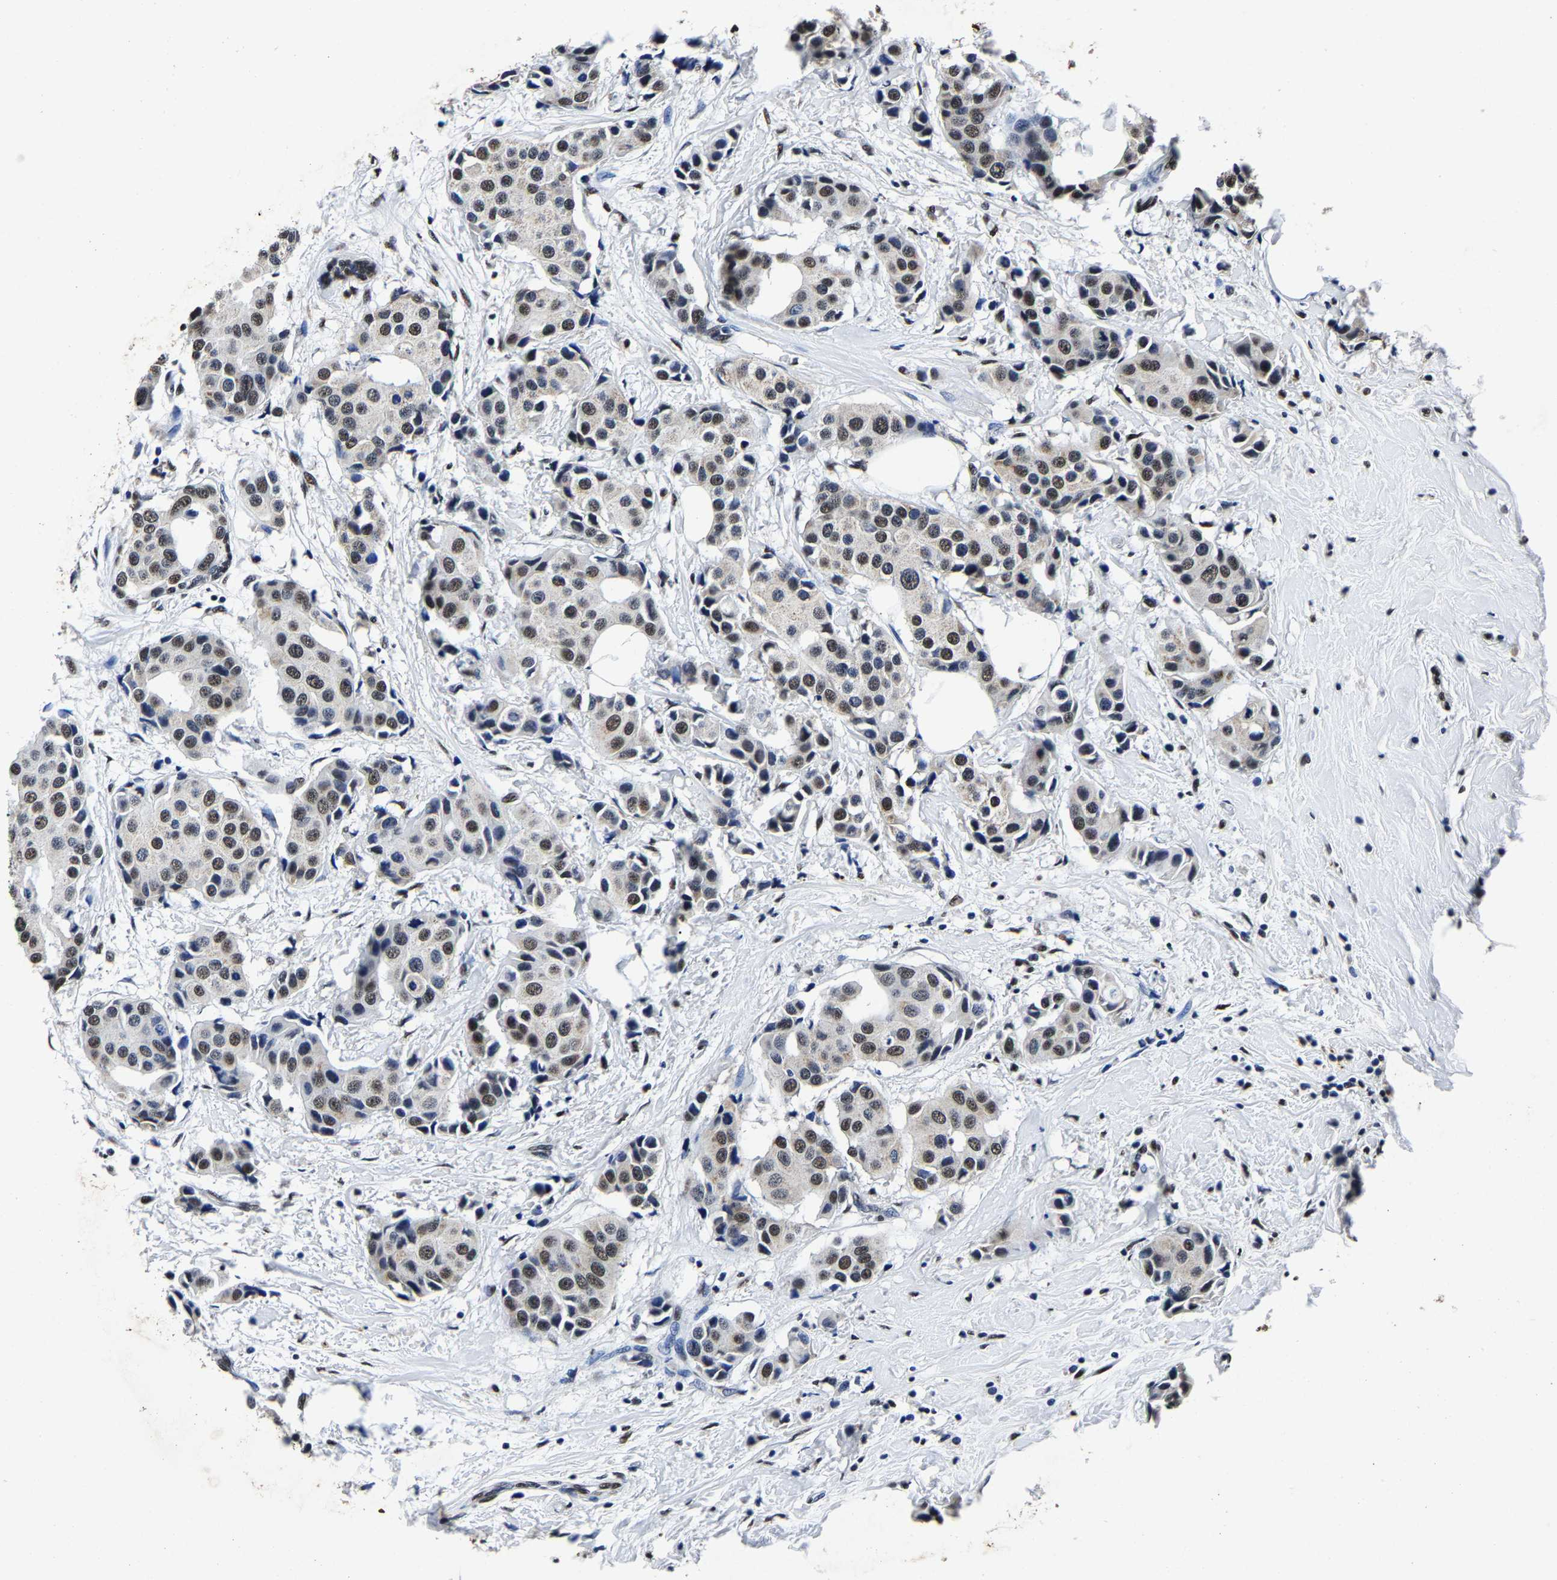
{"staining": {"intensity": "moderate", "quantity": "25%-75%", "location": "nuclear"}, "tissue": "breast cancer", "cell_type": "Tumor cells", "image_type": "cancer", "snomed": [{"axis": "morphology", "description": "Normal tissue, NOS"}, {"axis": "morphology", "description": "Duct carcinoma"}, {"axis": "topography", "description": "Breast"}], "caption": "Breast cancer (invasive ductal carcinoma) tissue reveals moderate nuclear expression in about 25%-75% of tumor cells", "gene": "RBM45", "patient": {"sex": "female", "age": 39}}